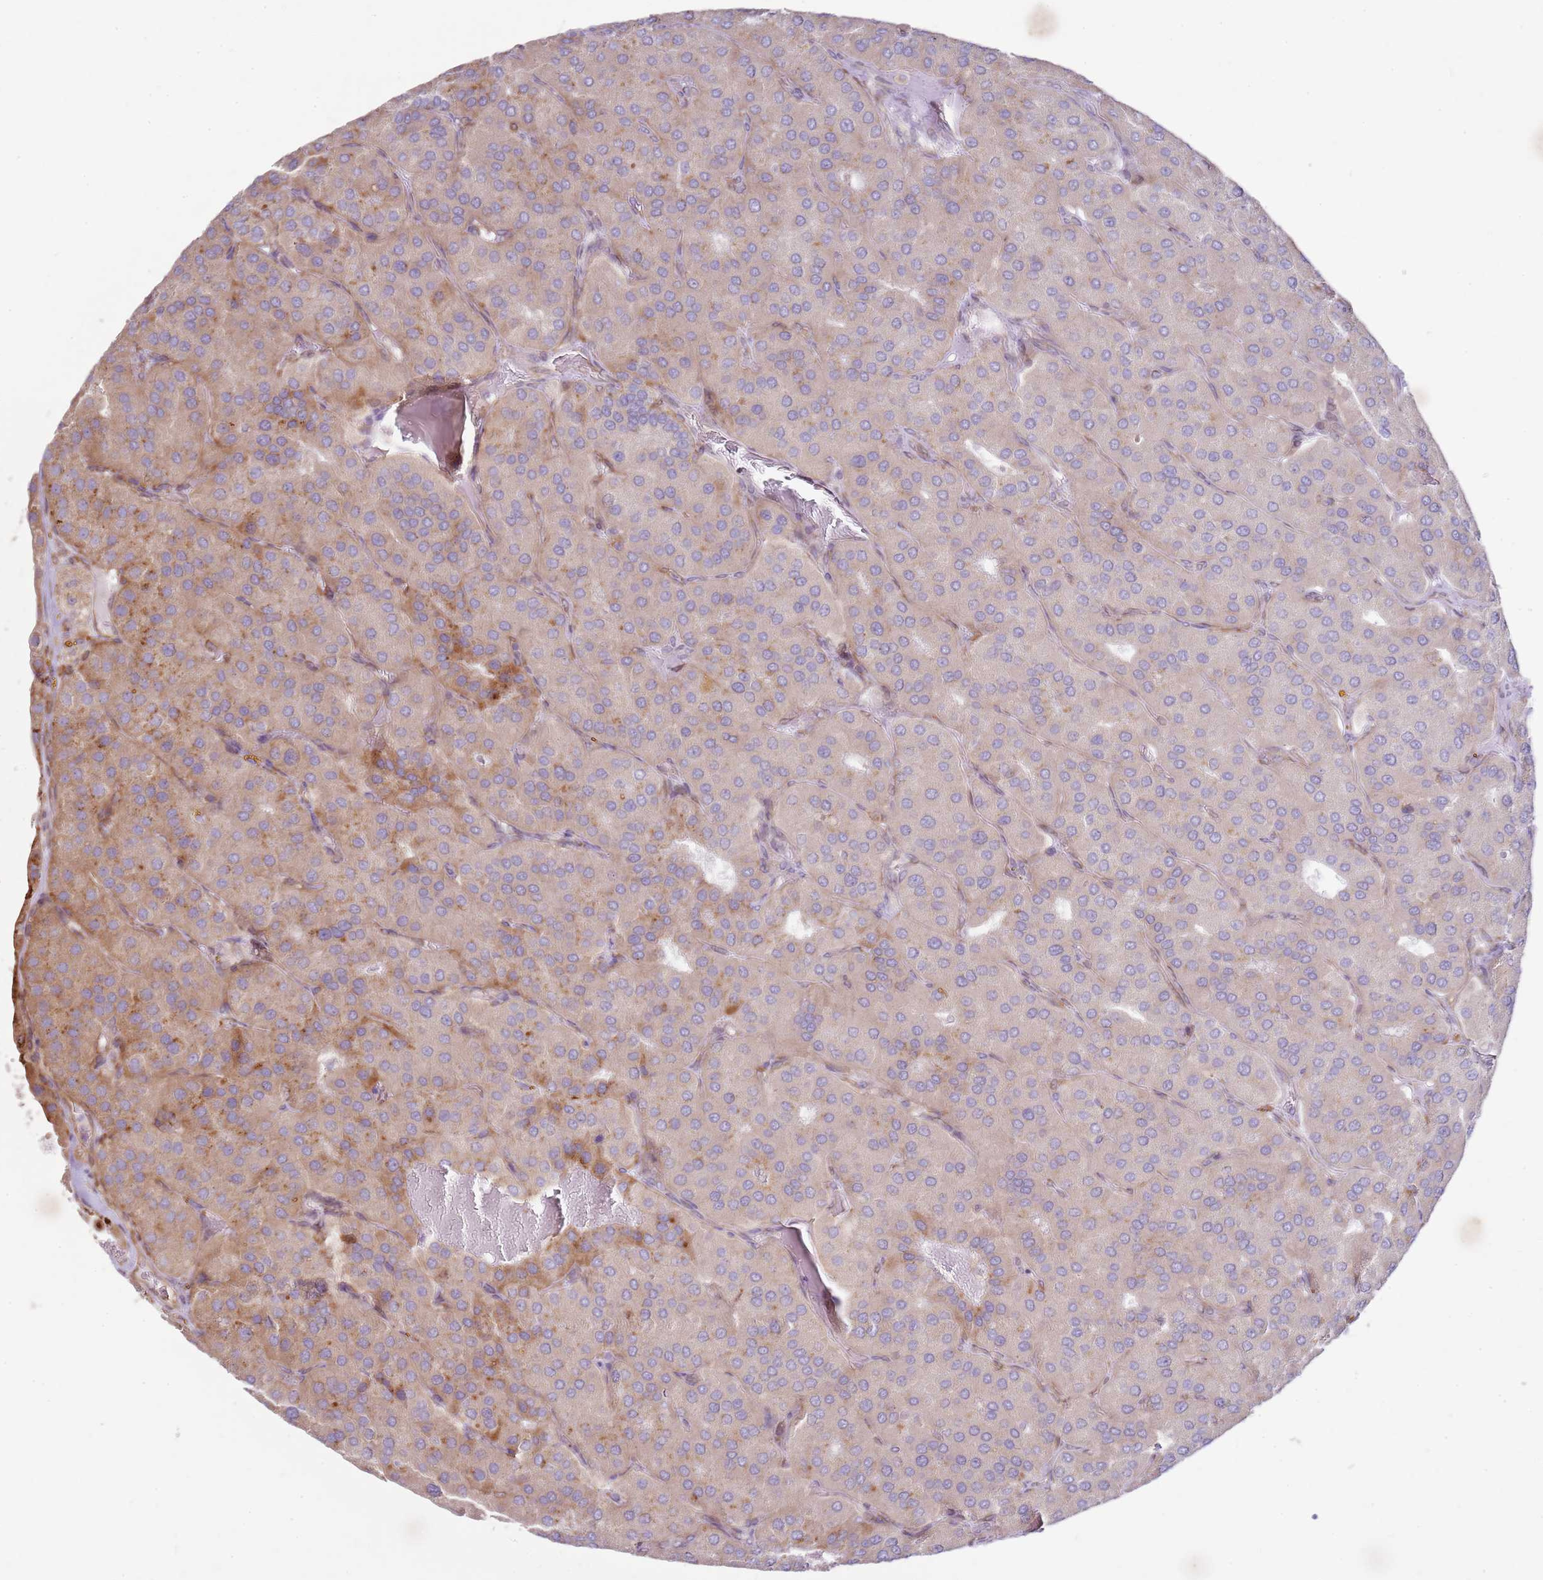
{"staining": {"intensity": "moderate", "quantity": "<25%", "location": "cytoplasmic/membranous"}, "tissue": "parathyroid gland", "cell_type": "Glandular cells", "image_type": "normal", "snomed": [{"axis": "morphology", "description": "Normal tissue, NOS"}, {"axis": "morphology", "description": "Adenoma, NOS"}, {"axis": "topography", "description": "Parathyroid gland"}], "caption": "Moderate cytoplasmic/membranous protein staining is present in about <25% of glandular cells in parathyroid gland. The protein is stained brown, and the nuclei are stained in blue (DAB (3,3'-diaminobenzidine) IHC with brightfield microscopy, high magnification).", "gene": "GRAP", "patient": {"sex": "female", "age": 86}}